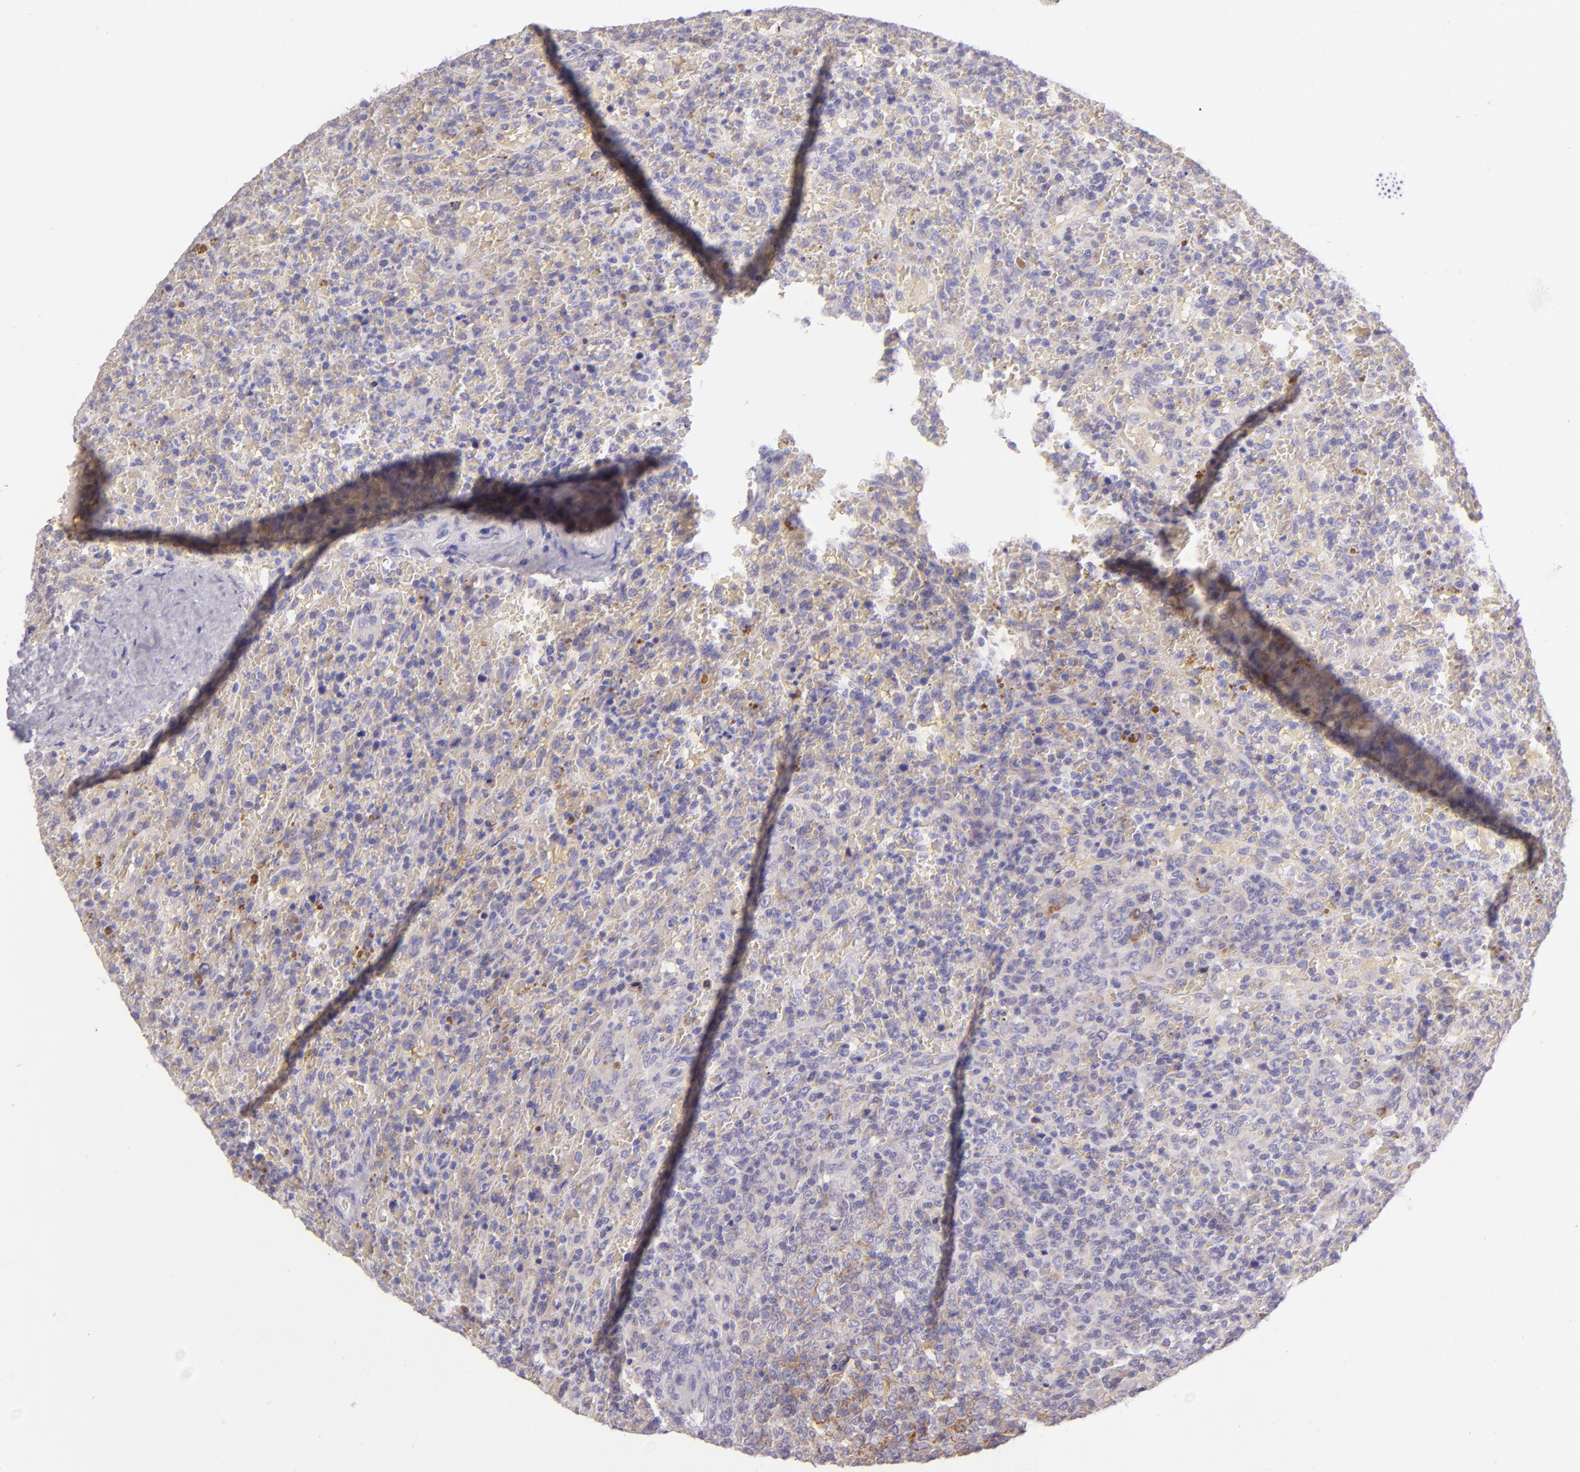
{"staining": {"intensity": "negative", "quantity": "none", "location": "none"}, "tissue": "lymphoma", "cell_type": "Tumor cells", "image_type": "cancer", "snomed": [{"axis": "morphology", "description": "Malignant lymphoma, non-Hodgkin's type, High grade"}, {"axis": "topography", "description": "Spleen"}, {"axis": "topography", "description": "Lymph node"}], "caption": "Immunohistochemistry (IHC) of human malignant lymphoma, non-Hodgkin's type (high-grade) displays no staining in tumor cells. (DAB (3,3'-diaminobenzidine) immunohistochemistry, high magnification).", "gene": "ZC3H7B", "patient": {"sex": "female", "age": 70}}